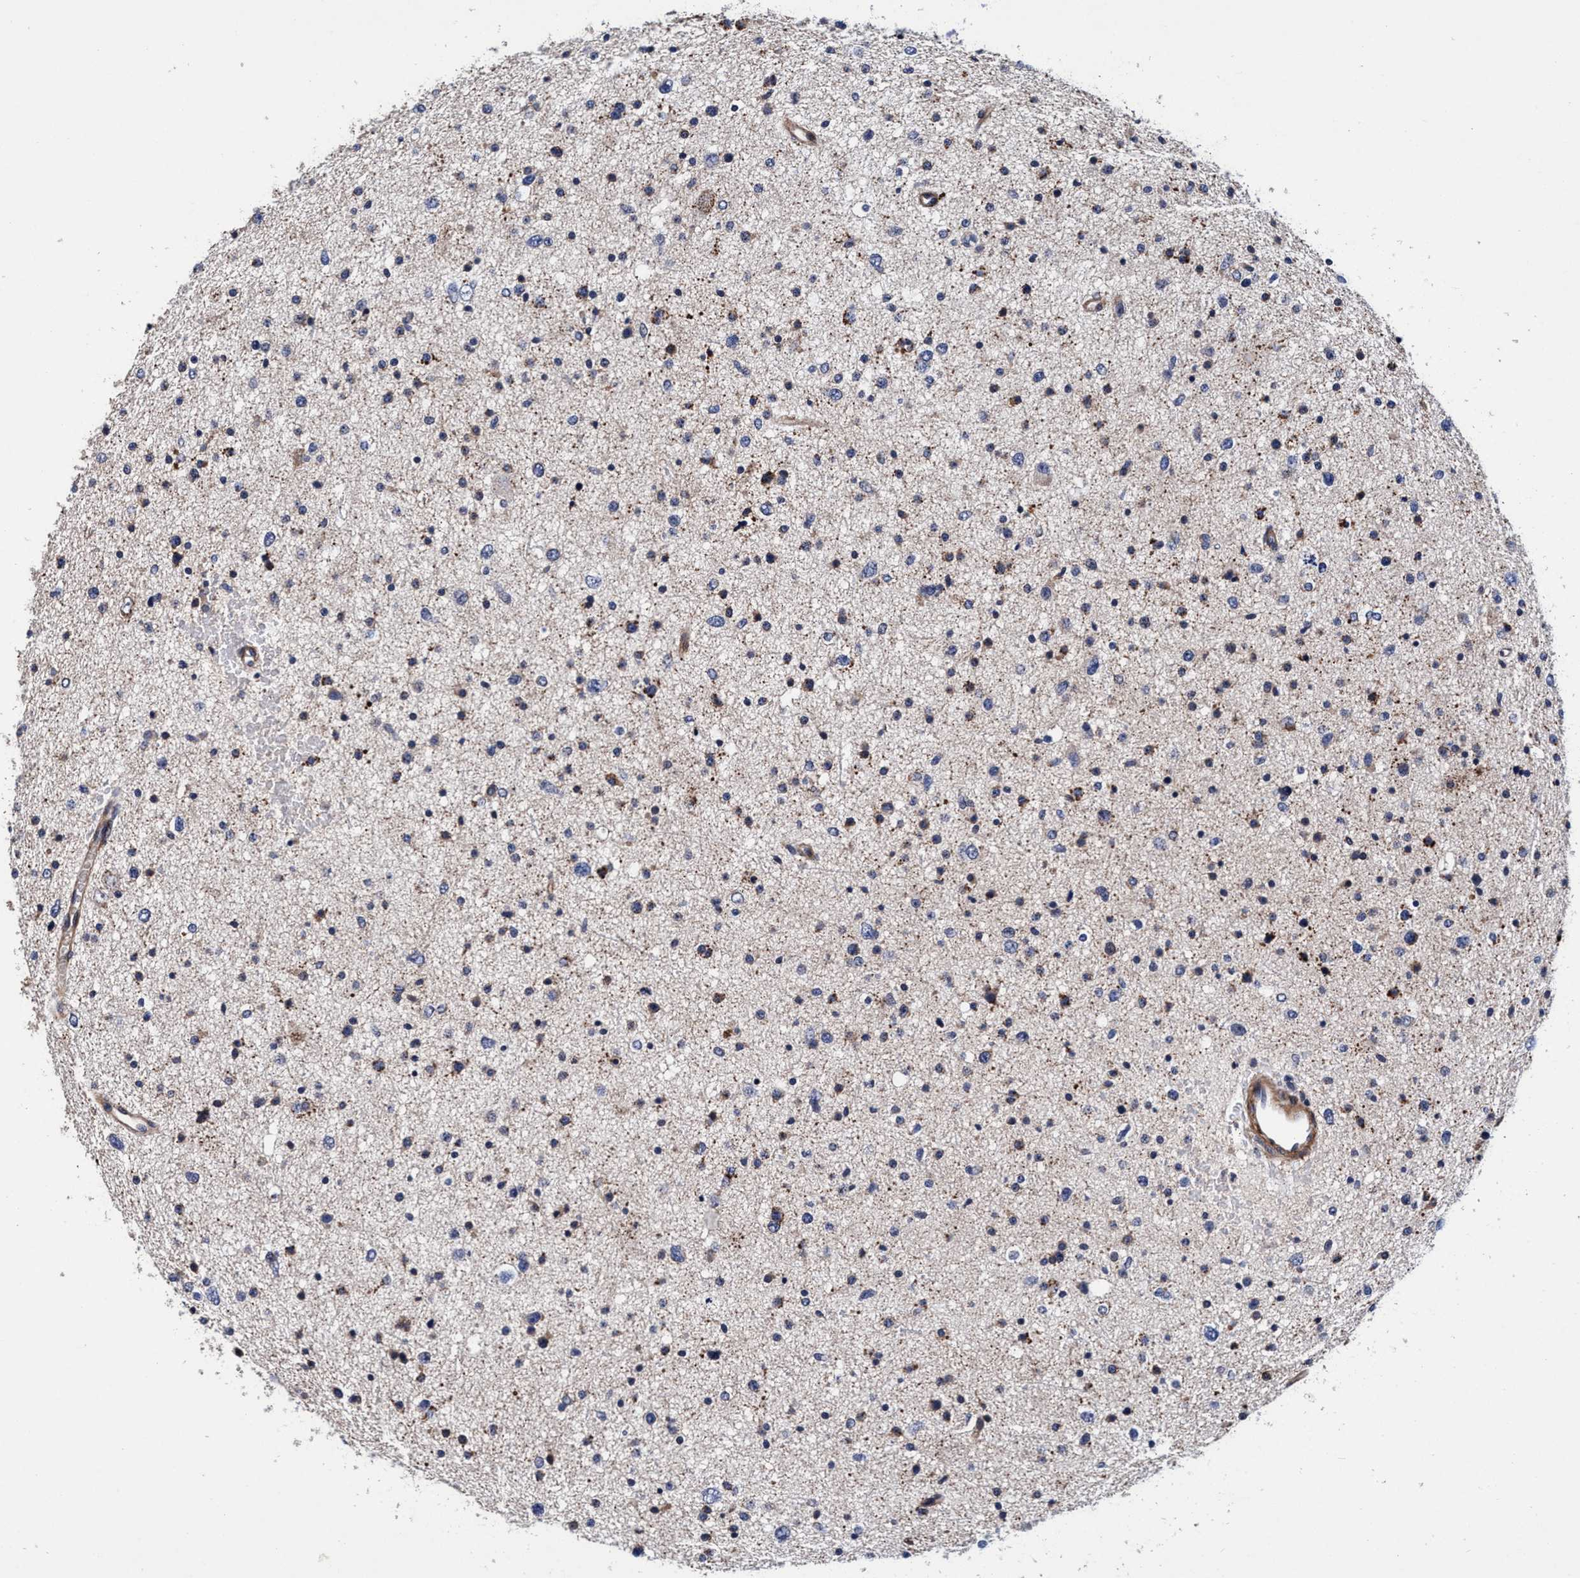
{"staining": {"intensity": "weak", "quantity": "<25%", "location": "cytoplasmic/membranous"}, "tissue": "glioma", "cell_type": "Tumor cells", "image_type": "cancer", "snomed": [{"axis": "morphology", "description": "Glioma, malignant, Low grade"}, {"axis": "topography", "description": "Brain"}], "caption": "Human glioma stained for a protein using IHC exhibits no staining in tumor cells.", "gene": "RNF208", "patient": {"sex": "female", "age": 37}}